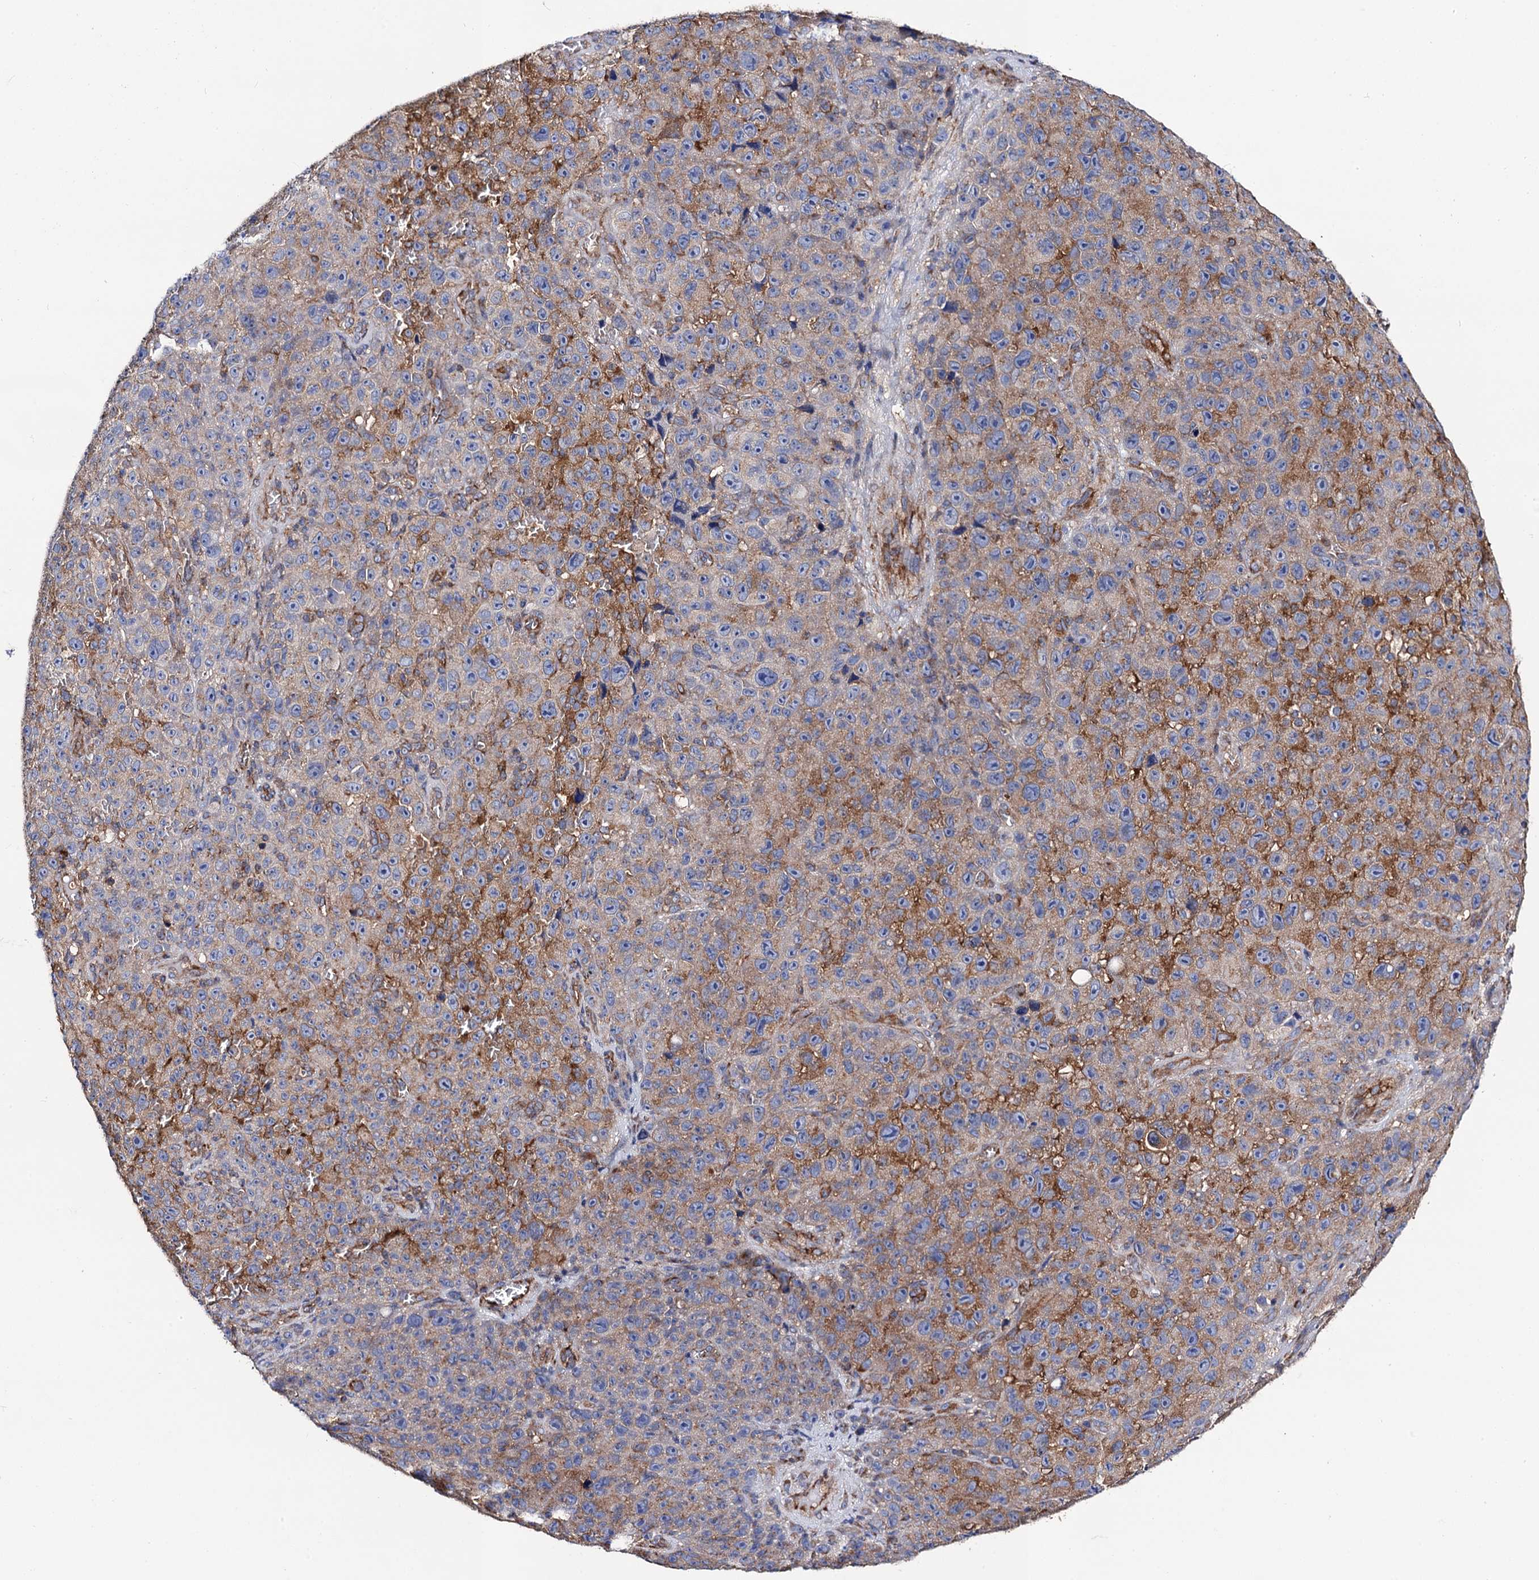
{"staining": {"intensity": "moderate", "quantity": "25%-75%", "location": "cytoplasmic/membranous"}, "tissue": "melanoma", "cell_type": "Tumor cells", "image_type": "cancer", "snomed": [{"axis": "morphology", "description": "Malignant melanoma, NOS"}, {"axis": "topography", "description": "Skin"}], "caption": "Moderate cytoplasmic/membranous staining is appreciated in about 25%-75% of tumor cells in melanoma. Using DAB (3,3'-diaminobenzidine) (brown) and hematoxylin (blue) stains, captured at high magnification using brightfield microscopy.", "gene": "DYDC1", "patient": {"sex": "female", "age": 82}}